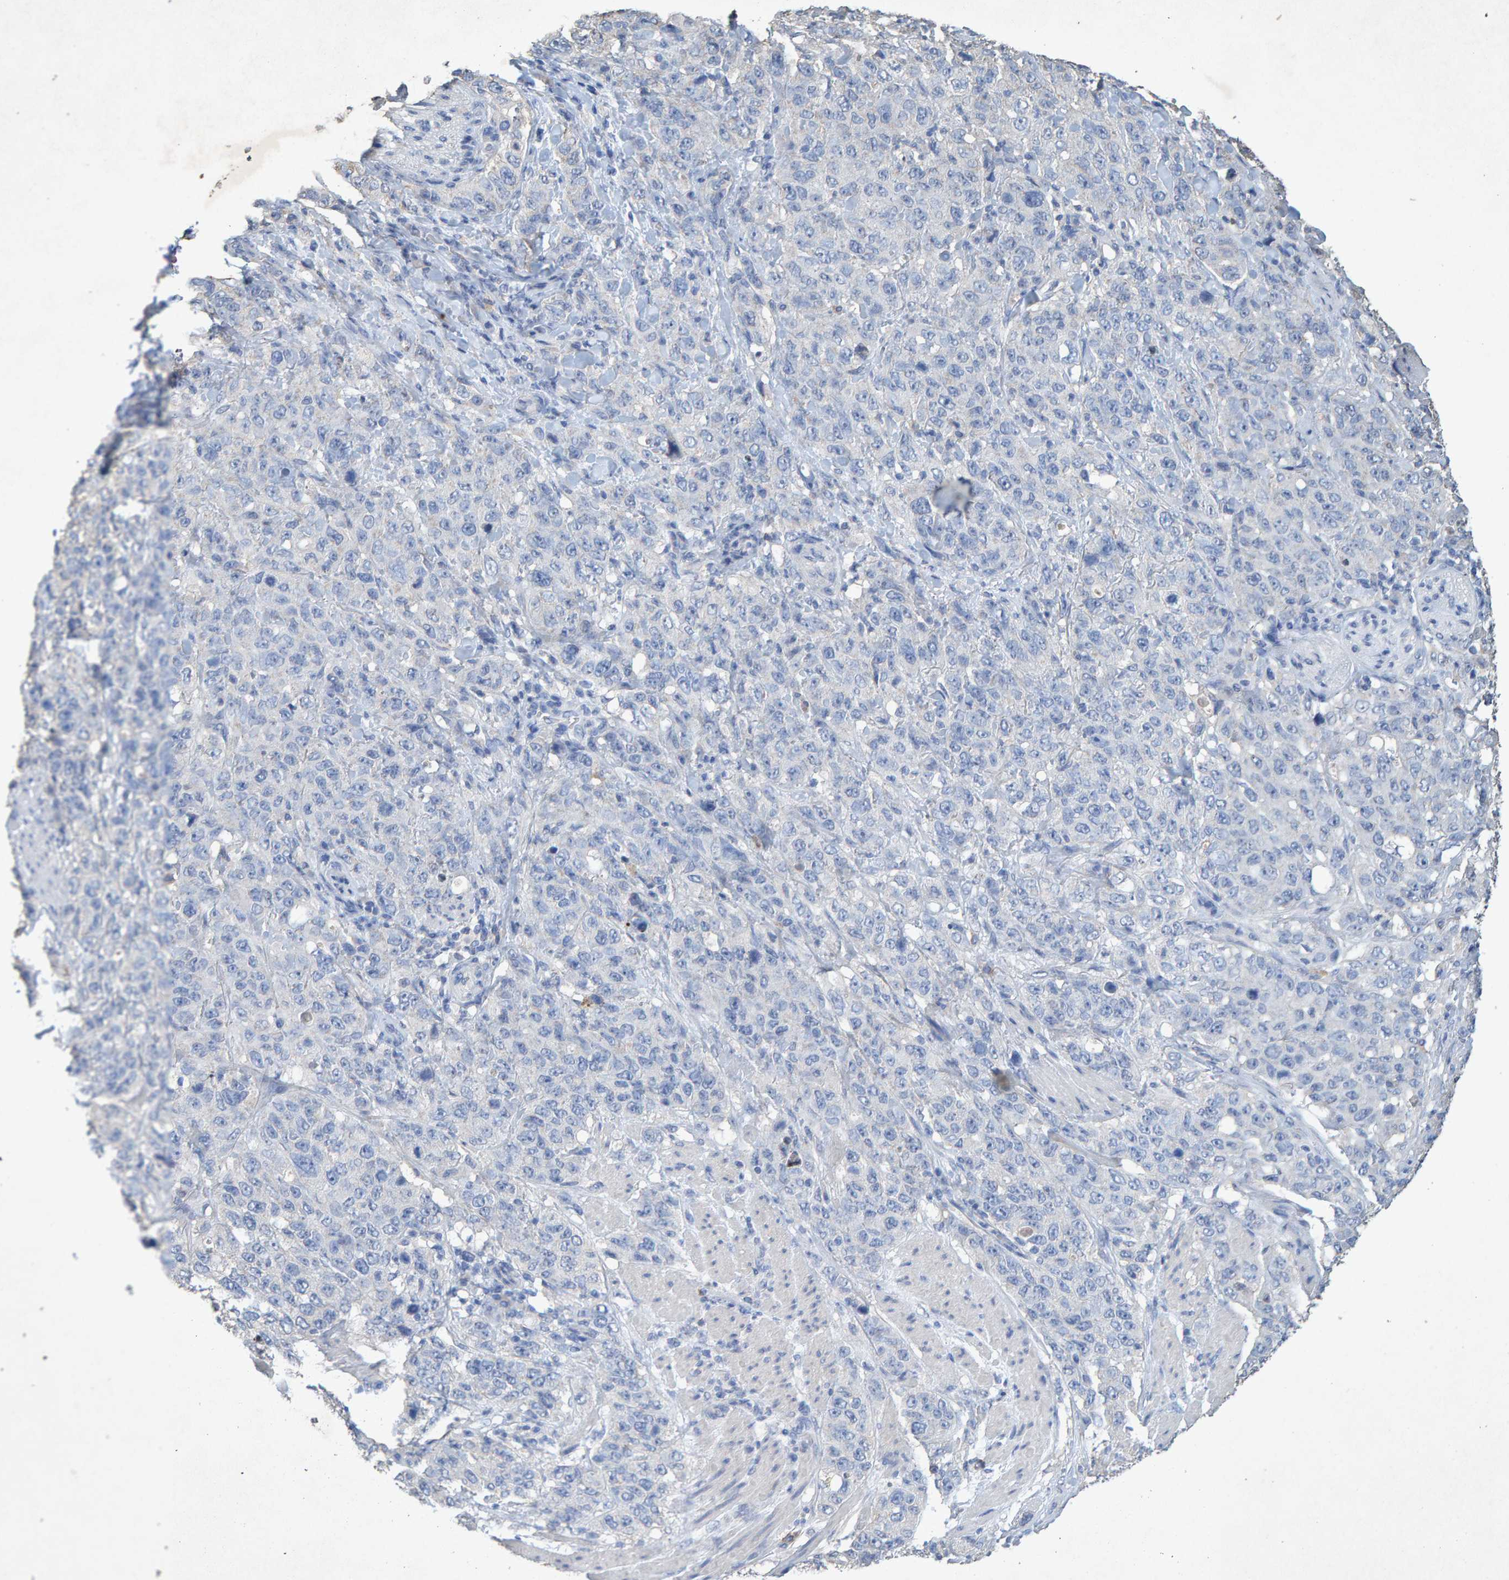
{"staining": {"intensity": "negative", "quantity": "none", "location": "none"}, "tissue": "stomach cancer", "cell_type": "Tumor cells", "image_type": "cancer", "snomed": [{"axis": "morphology", "description": "Adenocarcinoma, NOS"}, {"axis": "topography", "description": "Stomach"}], "caption": "IHC of stomach cancer shows no positivity in tumor cells.", "gene": "CTH", "patient": {"sex": "male", "age": 48}}